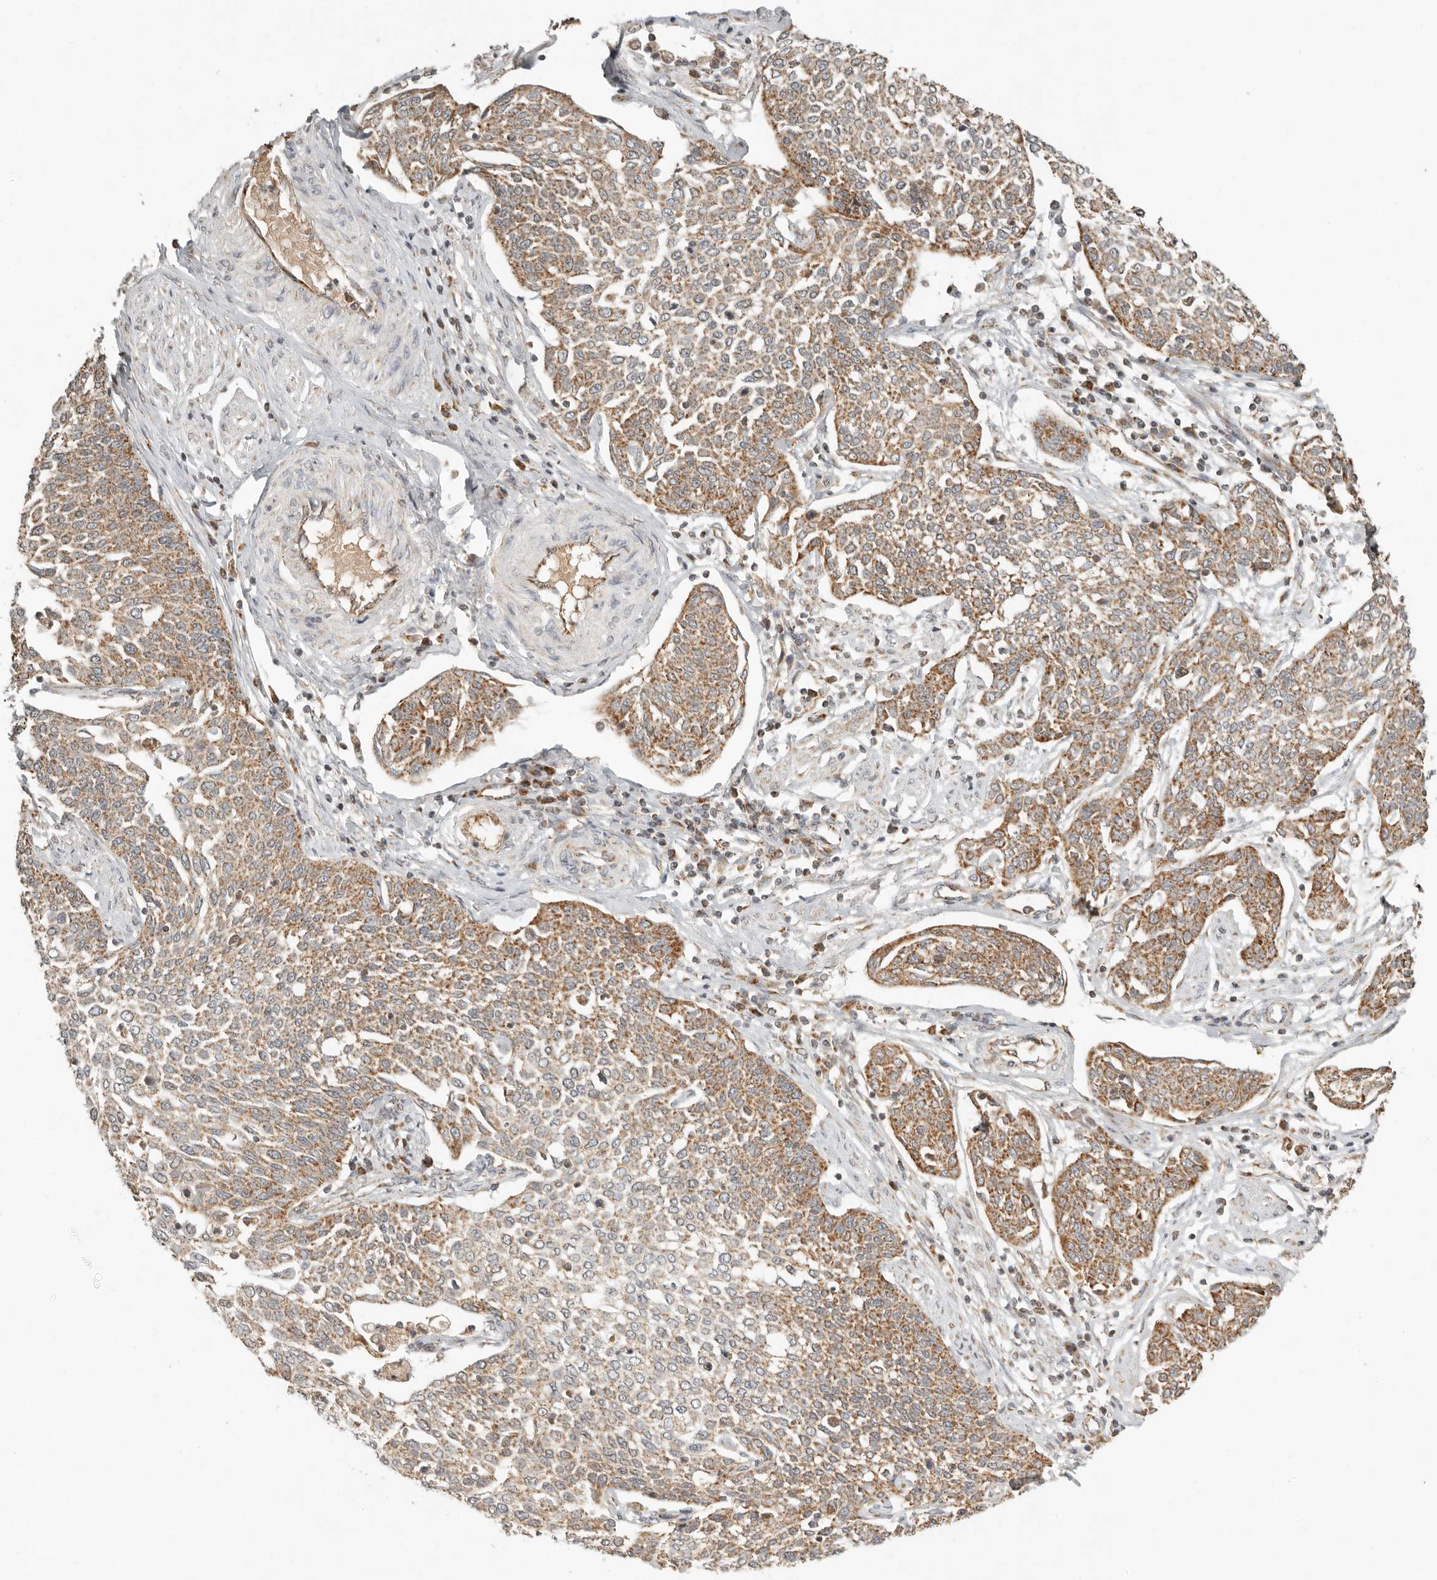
{"staining": {"intensity": "moderate", "quantity": ">75%", "location": "cytoplasmic/membranous"}, "tissue": "cervical cancer", "cell_type": "Tumor cells", "image_type": "cancer", "snomed": [{"axis": "morphology", "description": "Squamous cell carcinoma, NOS"}, {"axis": "topography", "description": "Cervix"}], "caption": "The immunohistochemical stain highlights moderate cytoplasmic/membranous expression in tumor cells of cervical cancer tissue.", "gene": "MRPL55", "patient": {"sex": "female", "age": 34}}